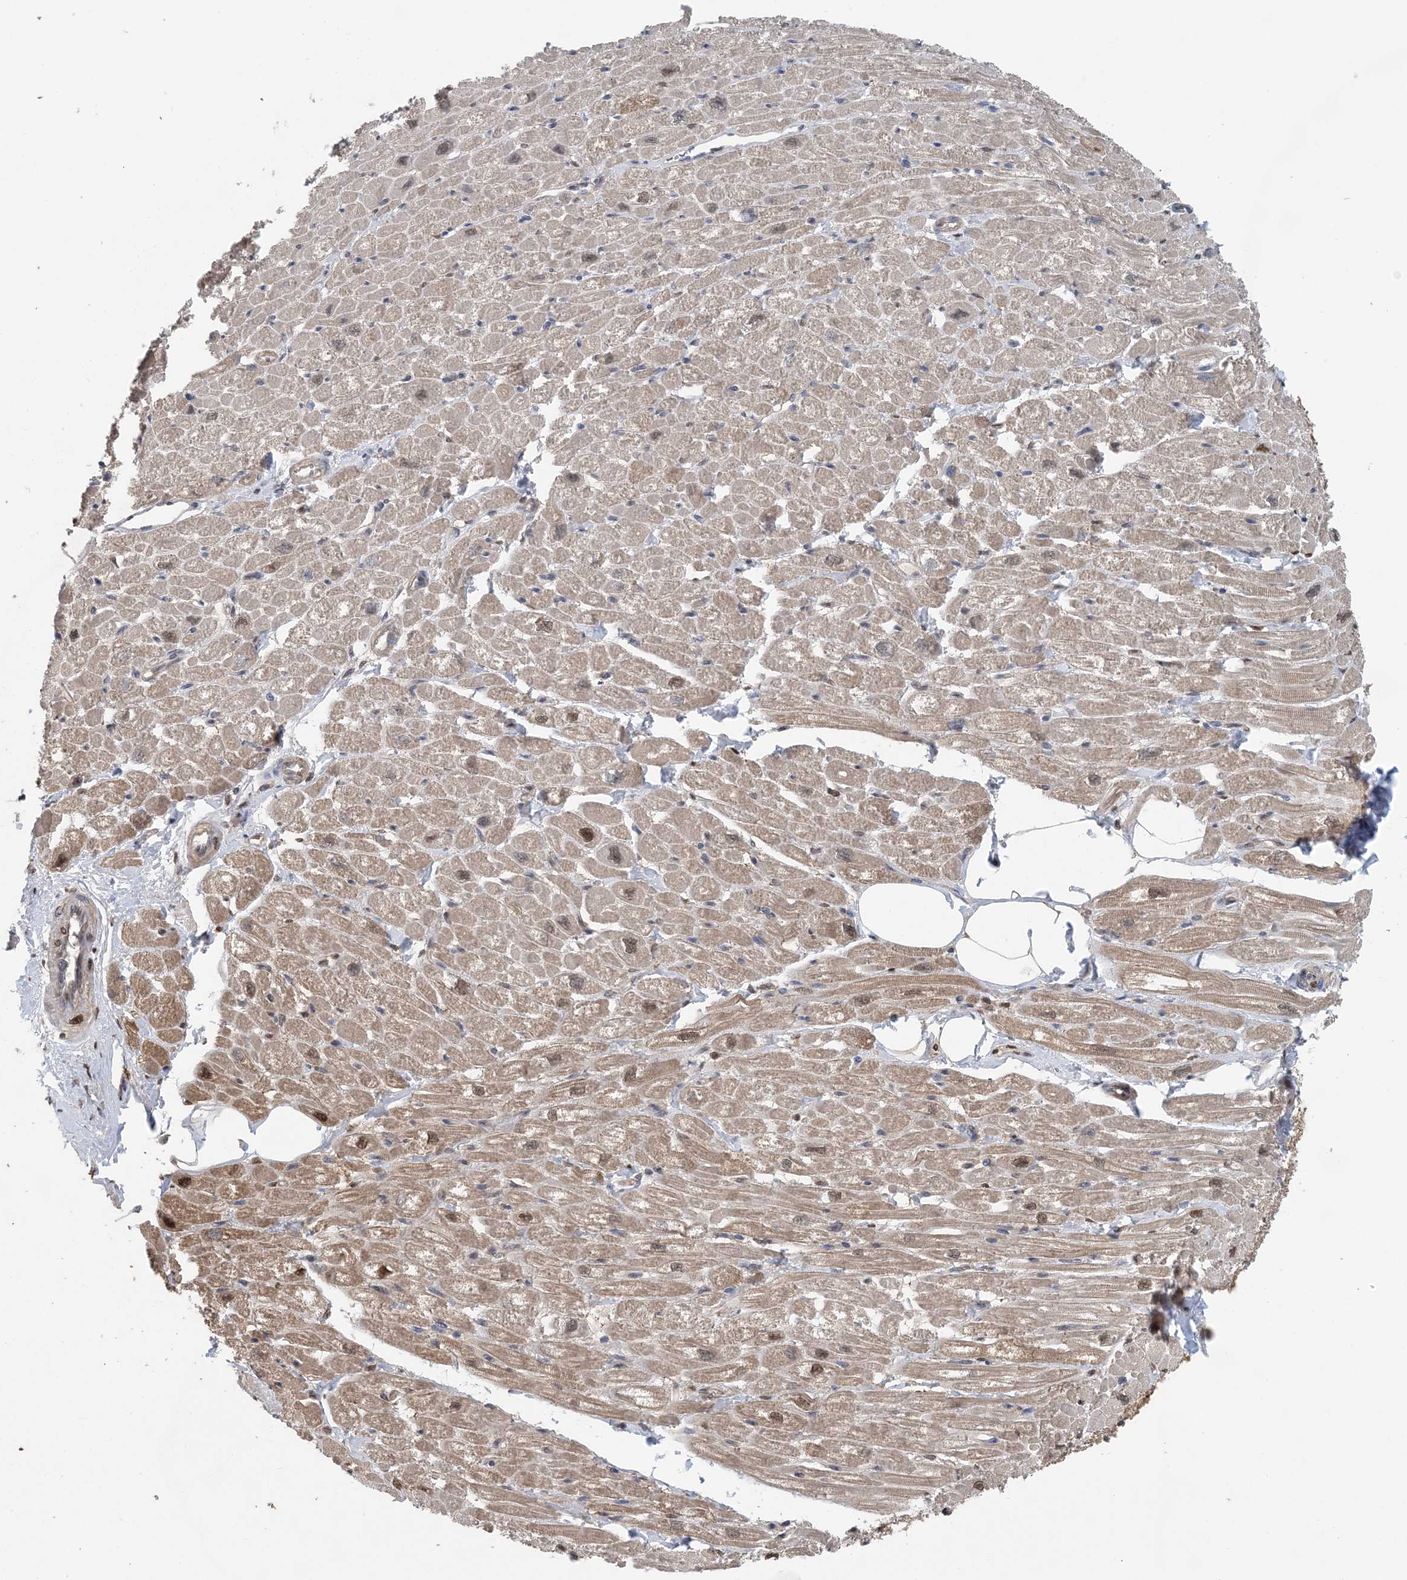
{"staining": {"intensity": "moderate", "quantity": ">75%", "location": "cytoplasmic/membranous,nuclear"}, "tissue": "heart muscle", "cell_type": "Cardiomyocytes", "image_type": "normal", "snomed": [{"axis": "morphology", "description": "Normal tissue, NOS"}, {"axis": "topography", "description": "Heart"}], "caption": "Heart muscle stained for a protein (brown) exhibits moderate cytoplasmic/membranous,nuclear positive staining in approximately >75% of cardiomyocytes.", "gene": "HIKESHI", "patient": {"sex": "male", "age": 50}}